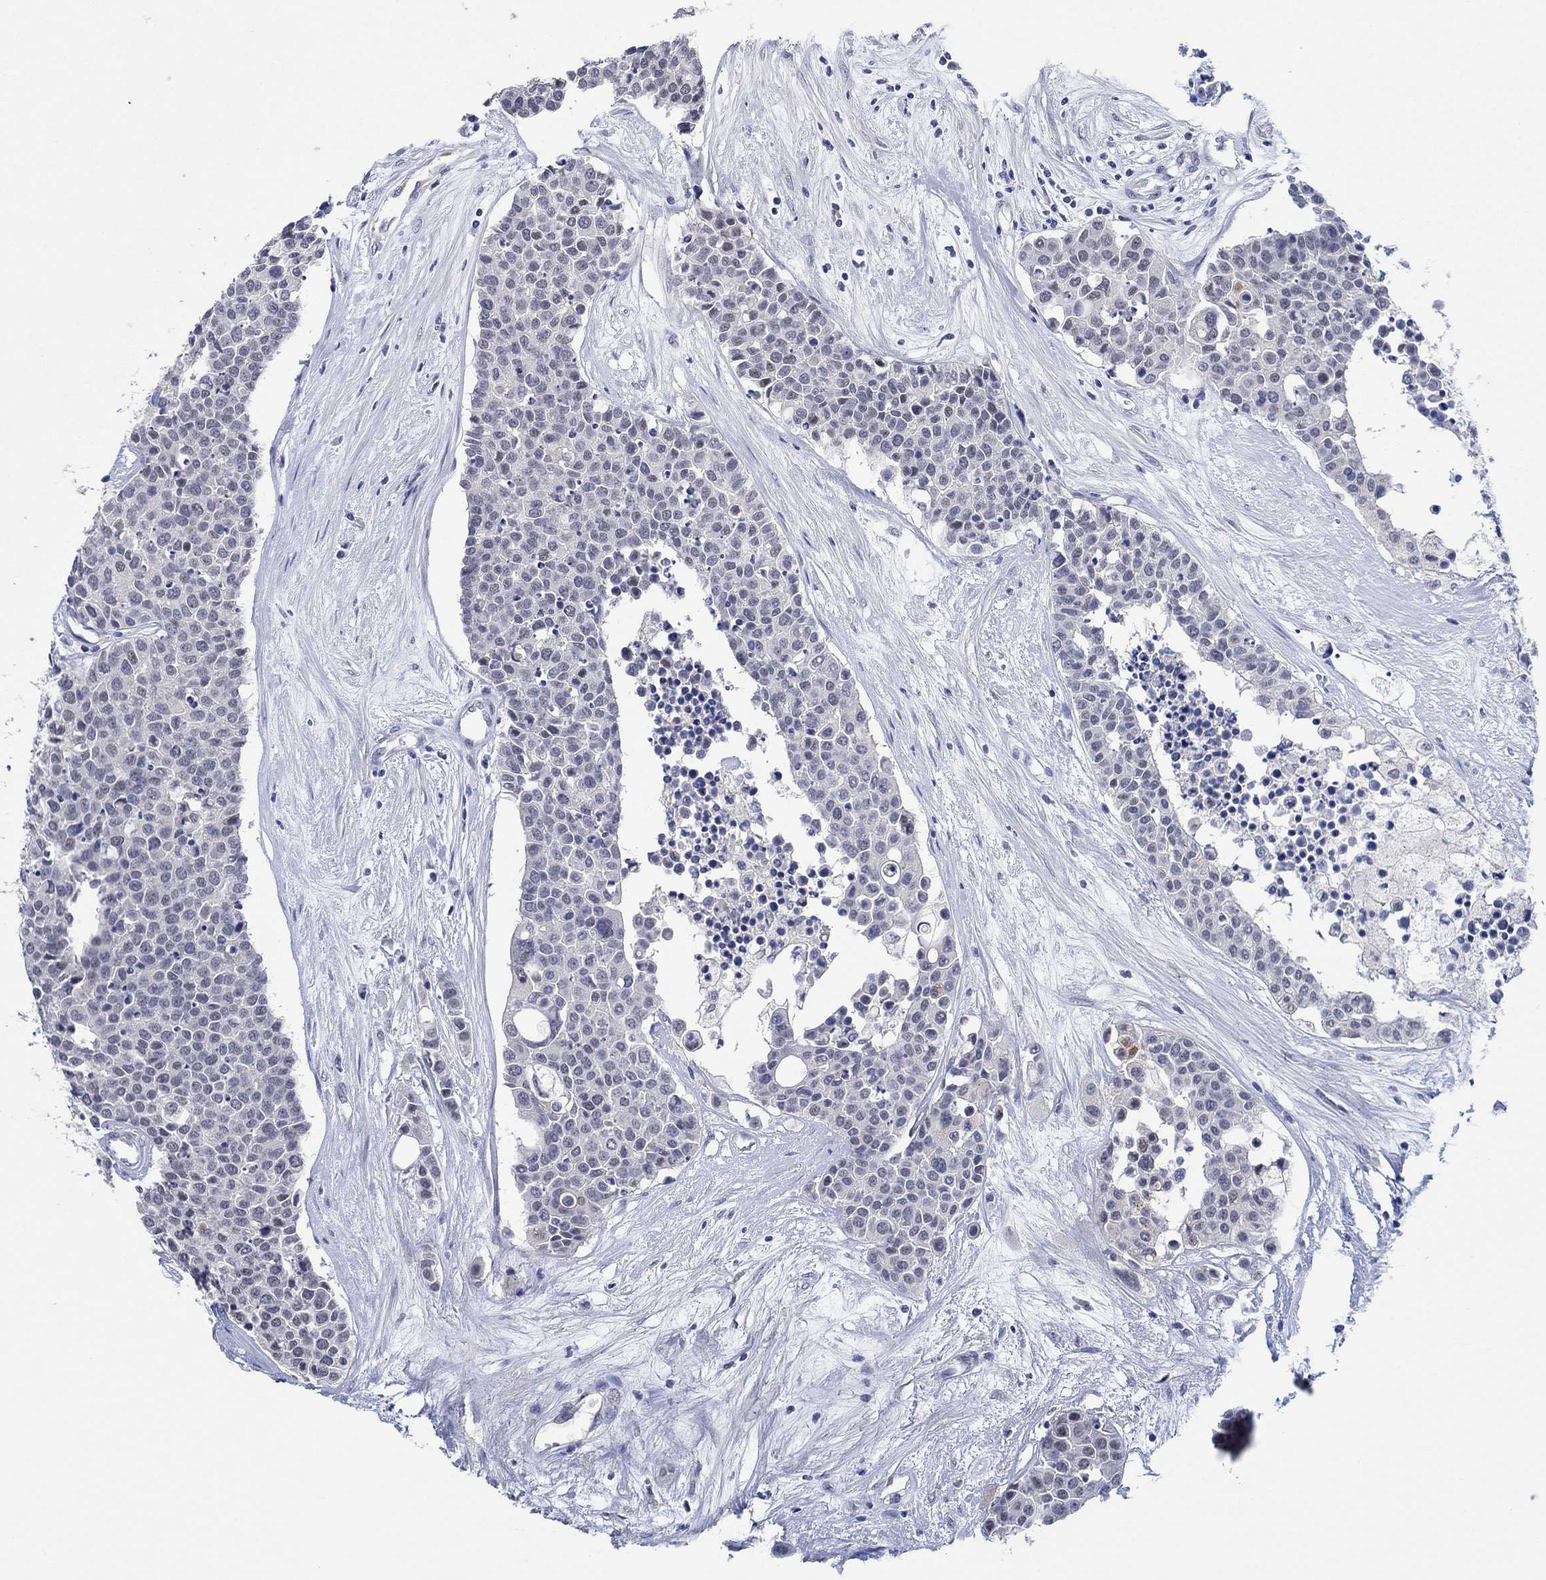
{"staining": {"intensity": "negative", "quantity": "none", "location": "none"}, "tissue": "carcinoid", "cell_type": "Tumor cells", "image_type": "cancer", "snomed": [{"axis": "morphology", "description": "Carcinoid, malignant, NOS"}, {"axis": "topography", "description": "Colon"}], "caption": "High power microscopy histopathology image of an immunohistochemistry histopathology image of carcinoid (malignant), revealing no significant positivity in tumor cells.", "gene": "PRRT3", "patient": {"sex": "male", "age": 81}}